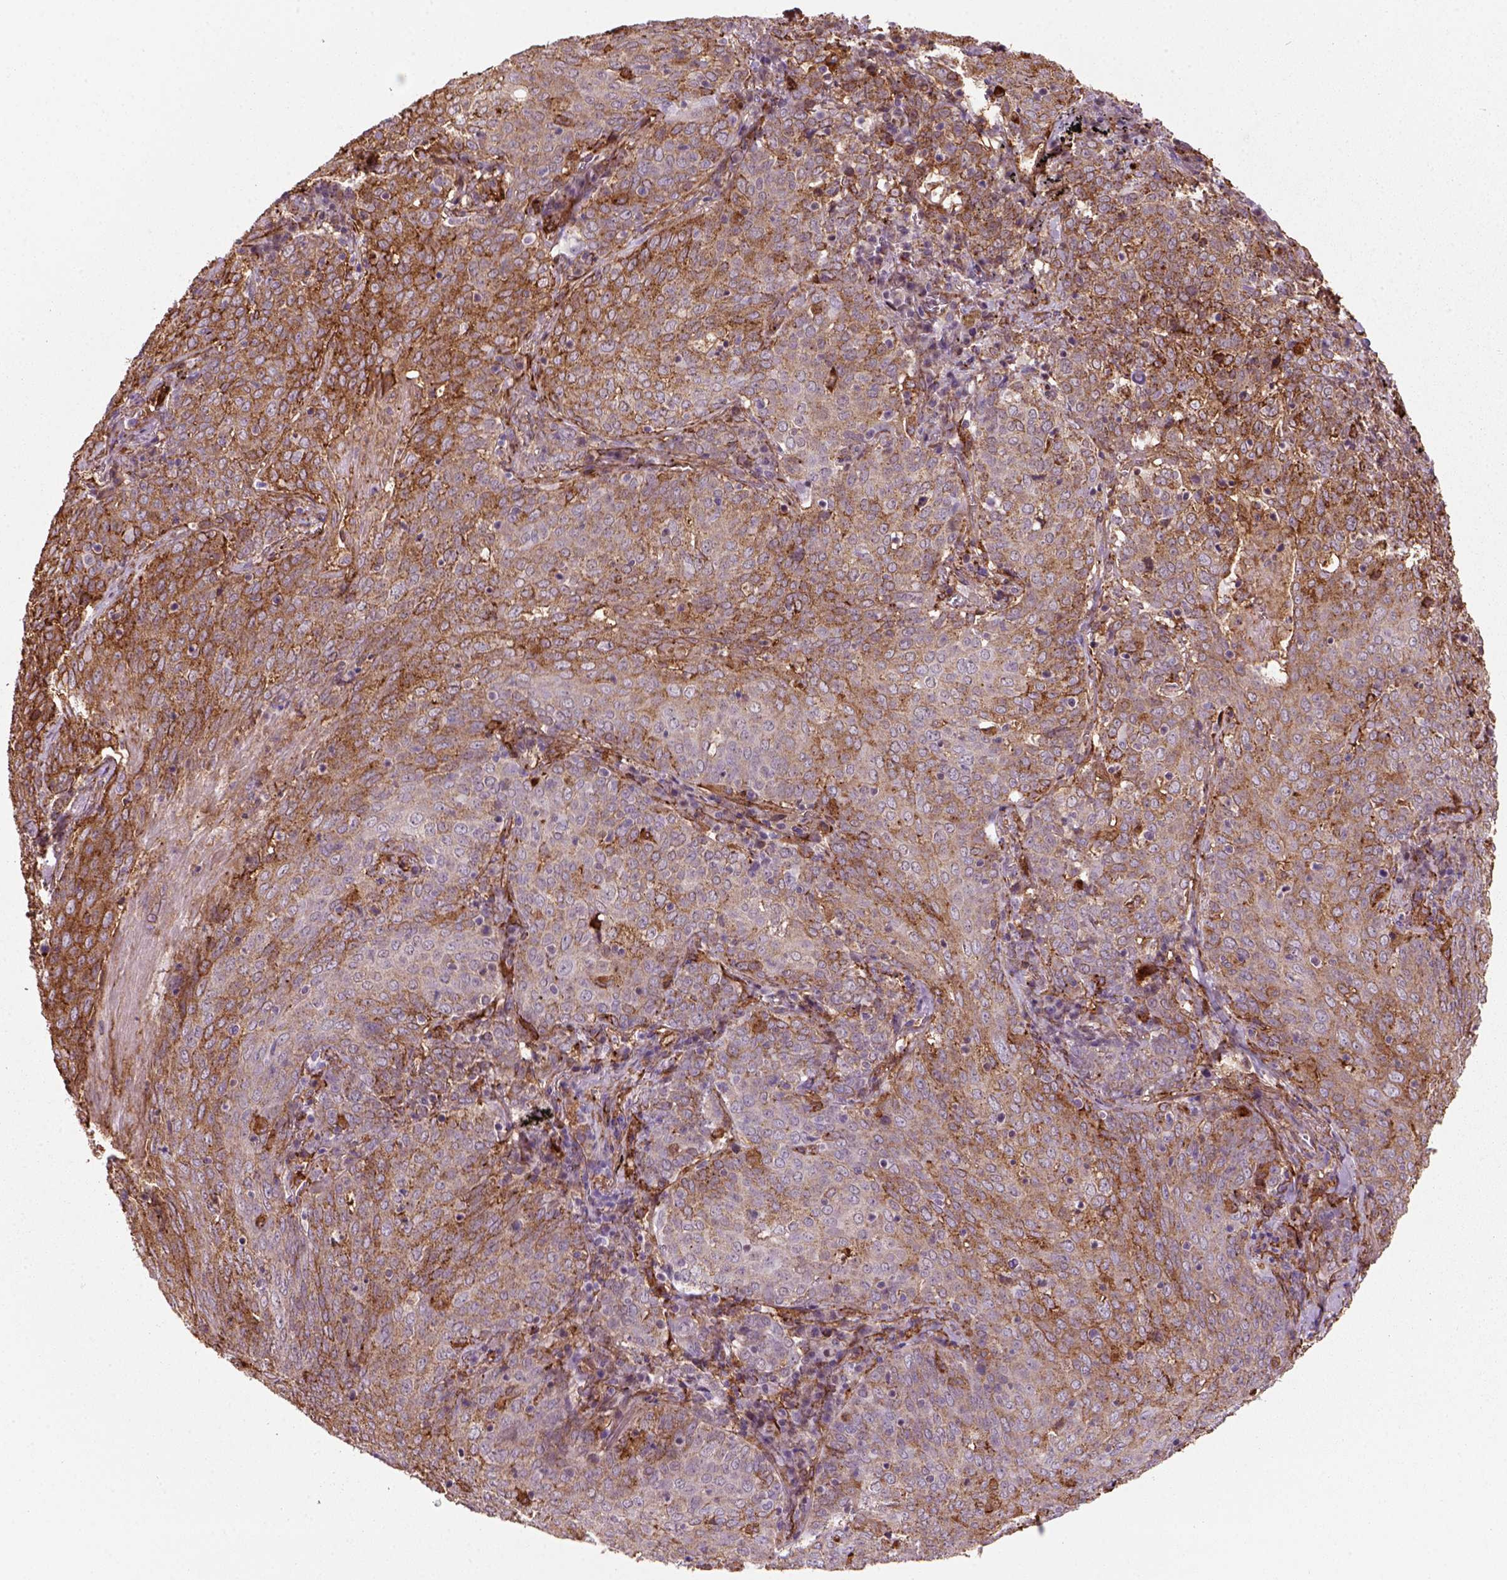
{"staining": {"intensity": "moderate", "quantity": "25%-75%", "location": "cytoplasmic/membranous"}, "tissue": "lung cancer", "cell_type": "Tumor cells", "image_type": "cancer", "snomed": [{"axis": "morphology", "description": "Squamous cell carcinoma, NOS"}, {"axis": "topography", "description": "Lung"}], "caption": "IHC image of lung squamous cell carcinoma stained for a protein (brown), which reveals medium levels of moderate cytoplasmic/membranous positivity in about 25%-75% of tumor cells.", "gene": "MARCKS", "patient": {"sex": "male", "age": 82}}